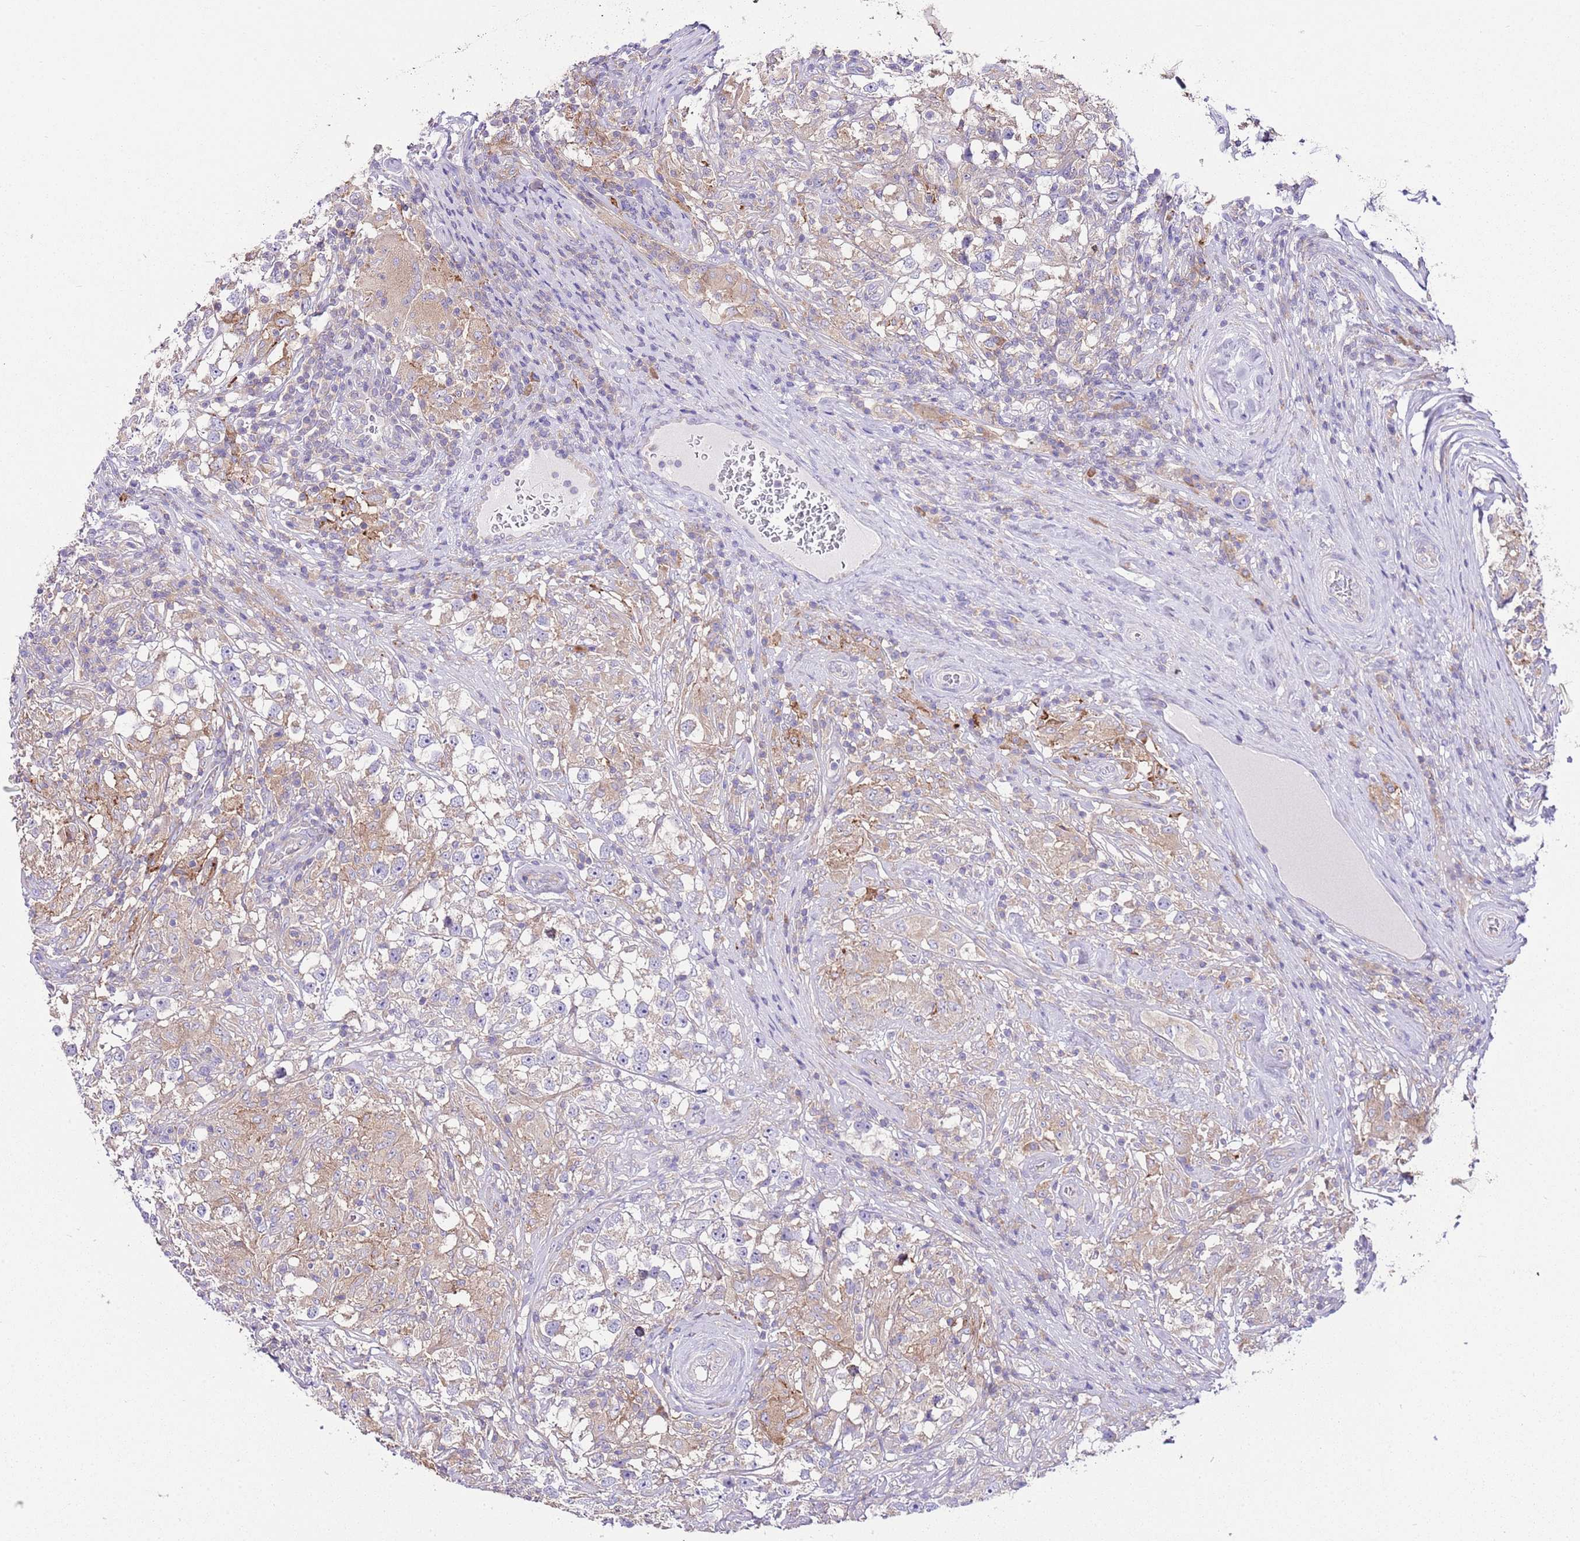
{"staining": {"intensity": "weak", "quantity": "25%-75%", "location": "cytoplasmic/membranous"}, "tissue": "testis cancer", "cell_type": "Tumor cells", "image_type": "cancer", "snomed": [{"axis": "morphology", "description": "Seminoma, NOS"}, {"axis": "topography", "description": "Testis"}], "caption": "Immunohistochemical staining of testis seminoma exhibits weak cytoplasmic/membranous protein staining in approximately 25%-75% of tumor cells.", "gene": "RPS10", "patient": {"sex": "male", "age": 46}}